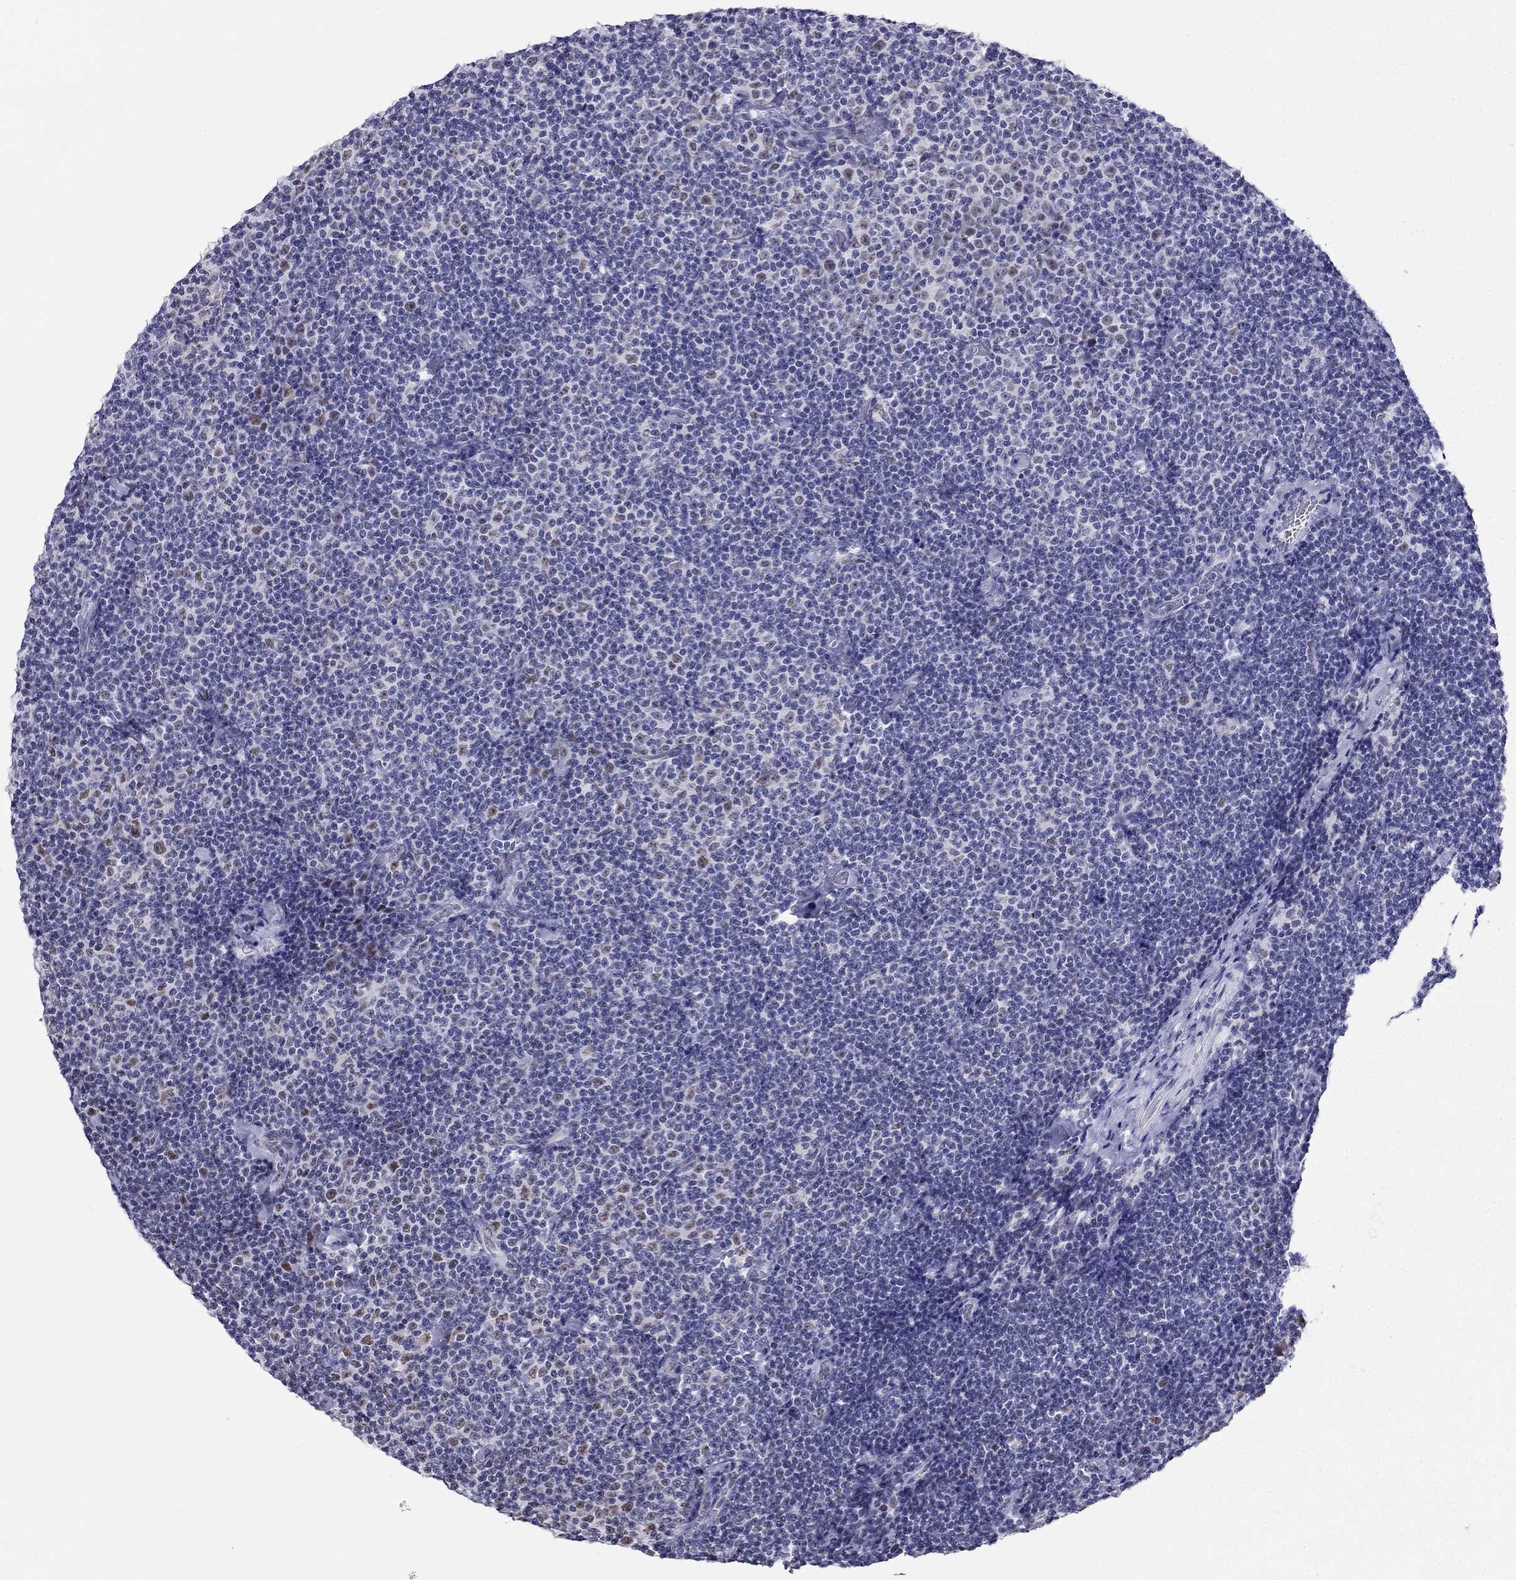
{"staining": {"intensity": "negative", "quantity": "none", "location": "none"}, "tissue": "lymphoma", "cell_type": "Tumor cells", "image_type": "cancer", "snomed": [{"axis": "morphology", "description": "Malignant lymphoma, non-Hodgkin's type, Low grade"}, {"axis": "topography", "description": "Lymph node"}], "caption": "Malignant lymphoma, non-Hodgkin's type (low-grade) stained for a protein using immunohistochemistry reveals no expression tumor cells.", "gene": "PPM1G", "patient": {"sex": "male", "age": 81}}